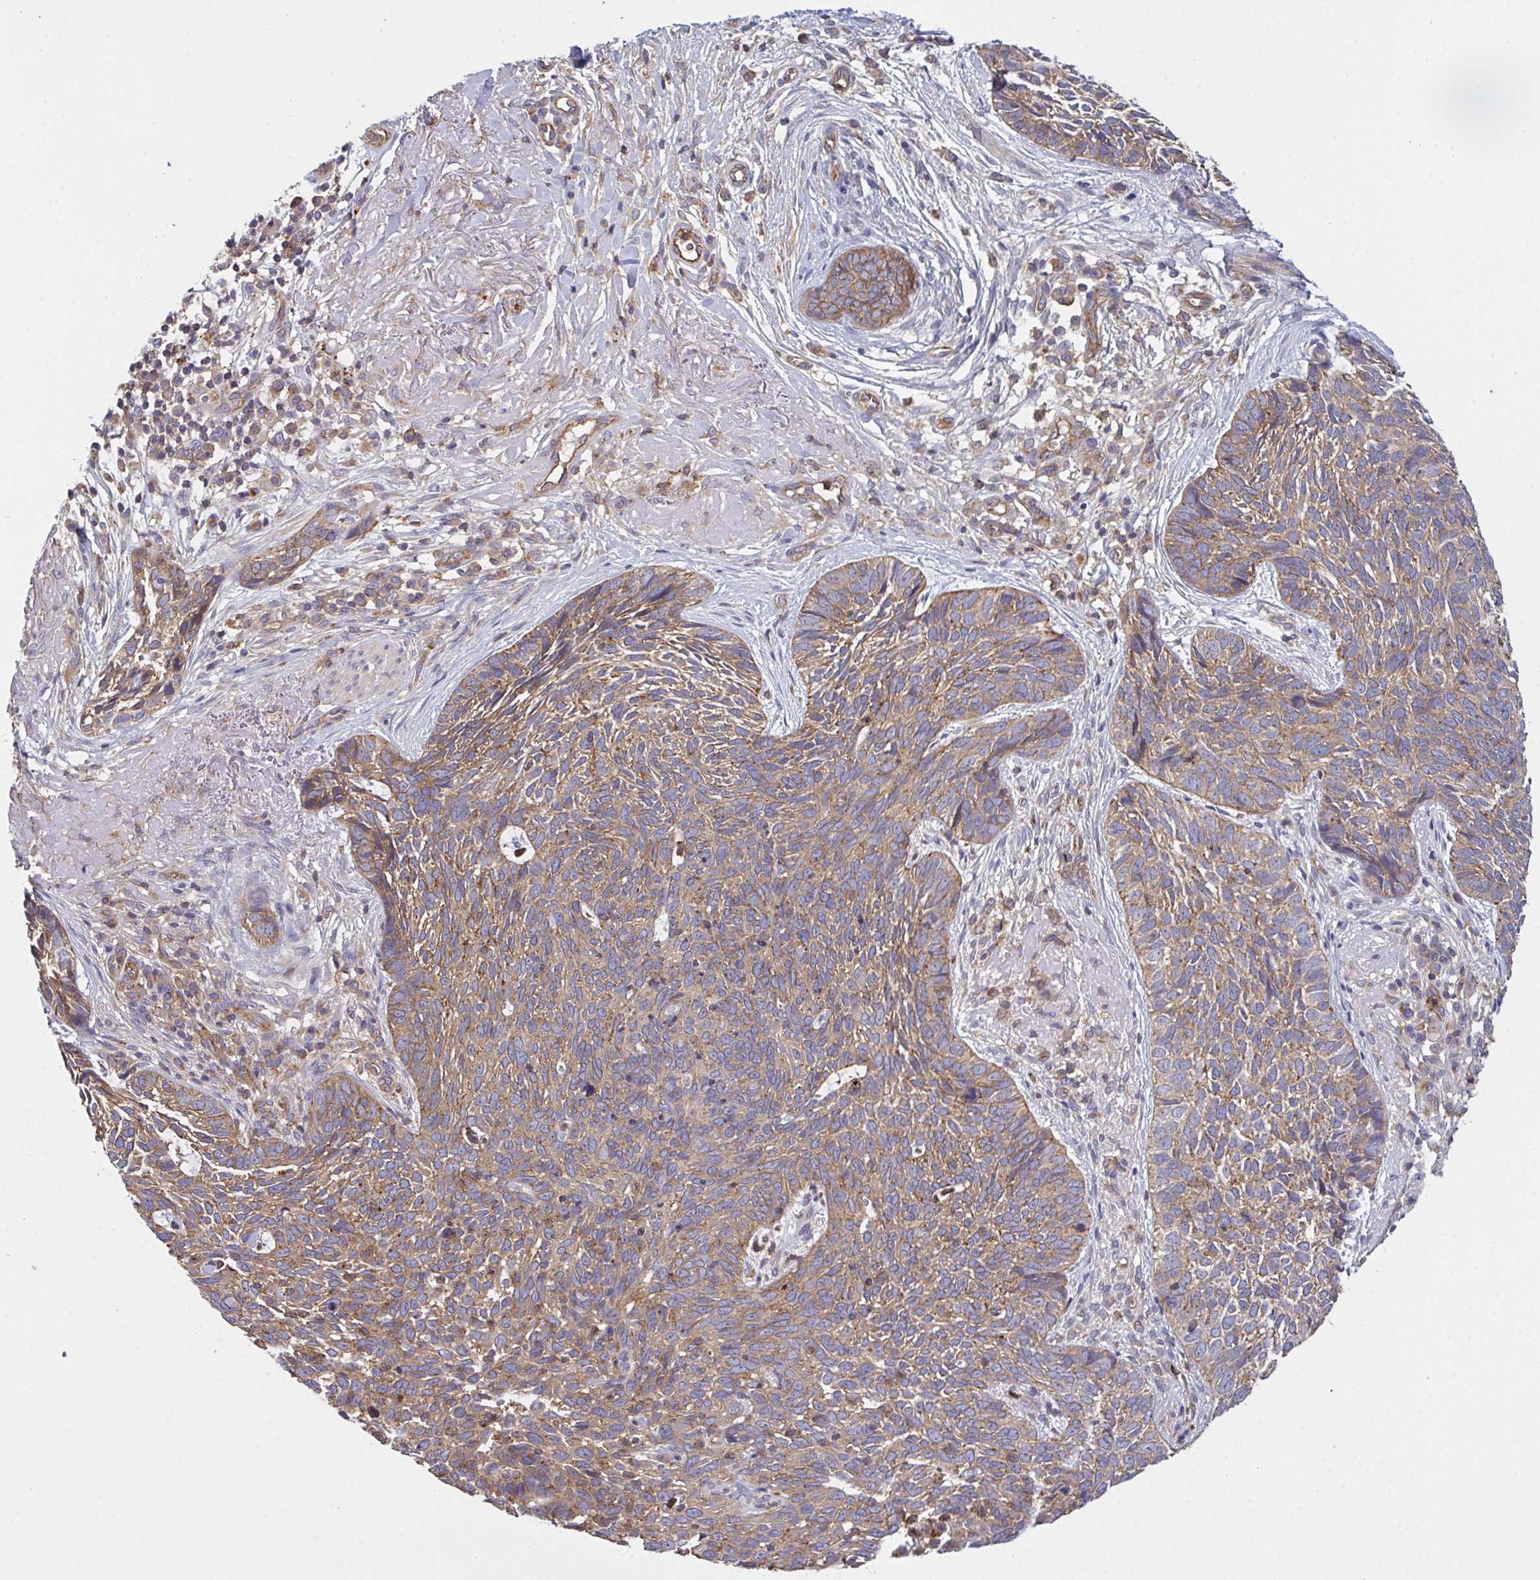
{"staining": {"intensity": "moderate", "quantity": ">75%", "location": "cytoplasmic/membranous"}, "tissue": "skin cancer", "cell_type": "Tumor cells", "image_type": "cancer", "snomed": [{"axis": "morphology", "description": "Basal cell carcinoma"}, {"axis": "topography", "description": "Skin"}, {"axis": "topography", "description": "Skin of face"}], "caption": "Tumor cells reveal medium levels of moderate cytoplasmic/membranous positivity in approximately >75% of cells in basal cell carcinoma (skin). The staining was performed using DAB (3,3'-diaminobenzidine), with brown indicating positive protein expression. Nuclei are stained blue with hematoxylin.", "gene": "C4orf36", "patient": {"sex": "female", "age": 95}}